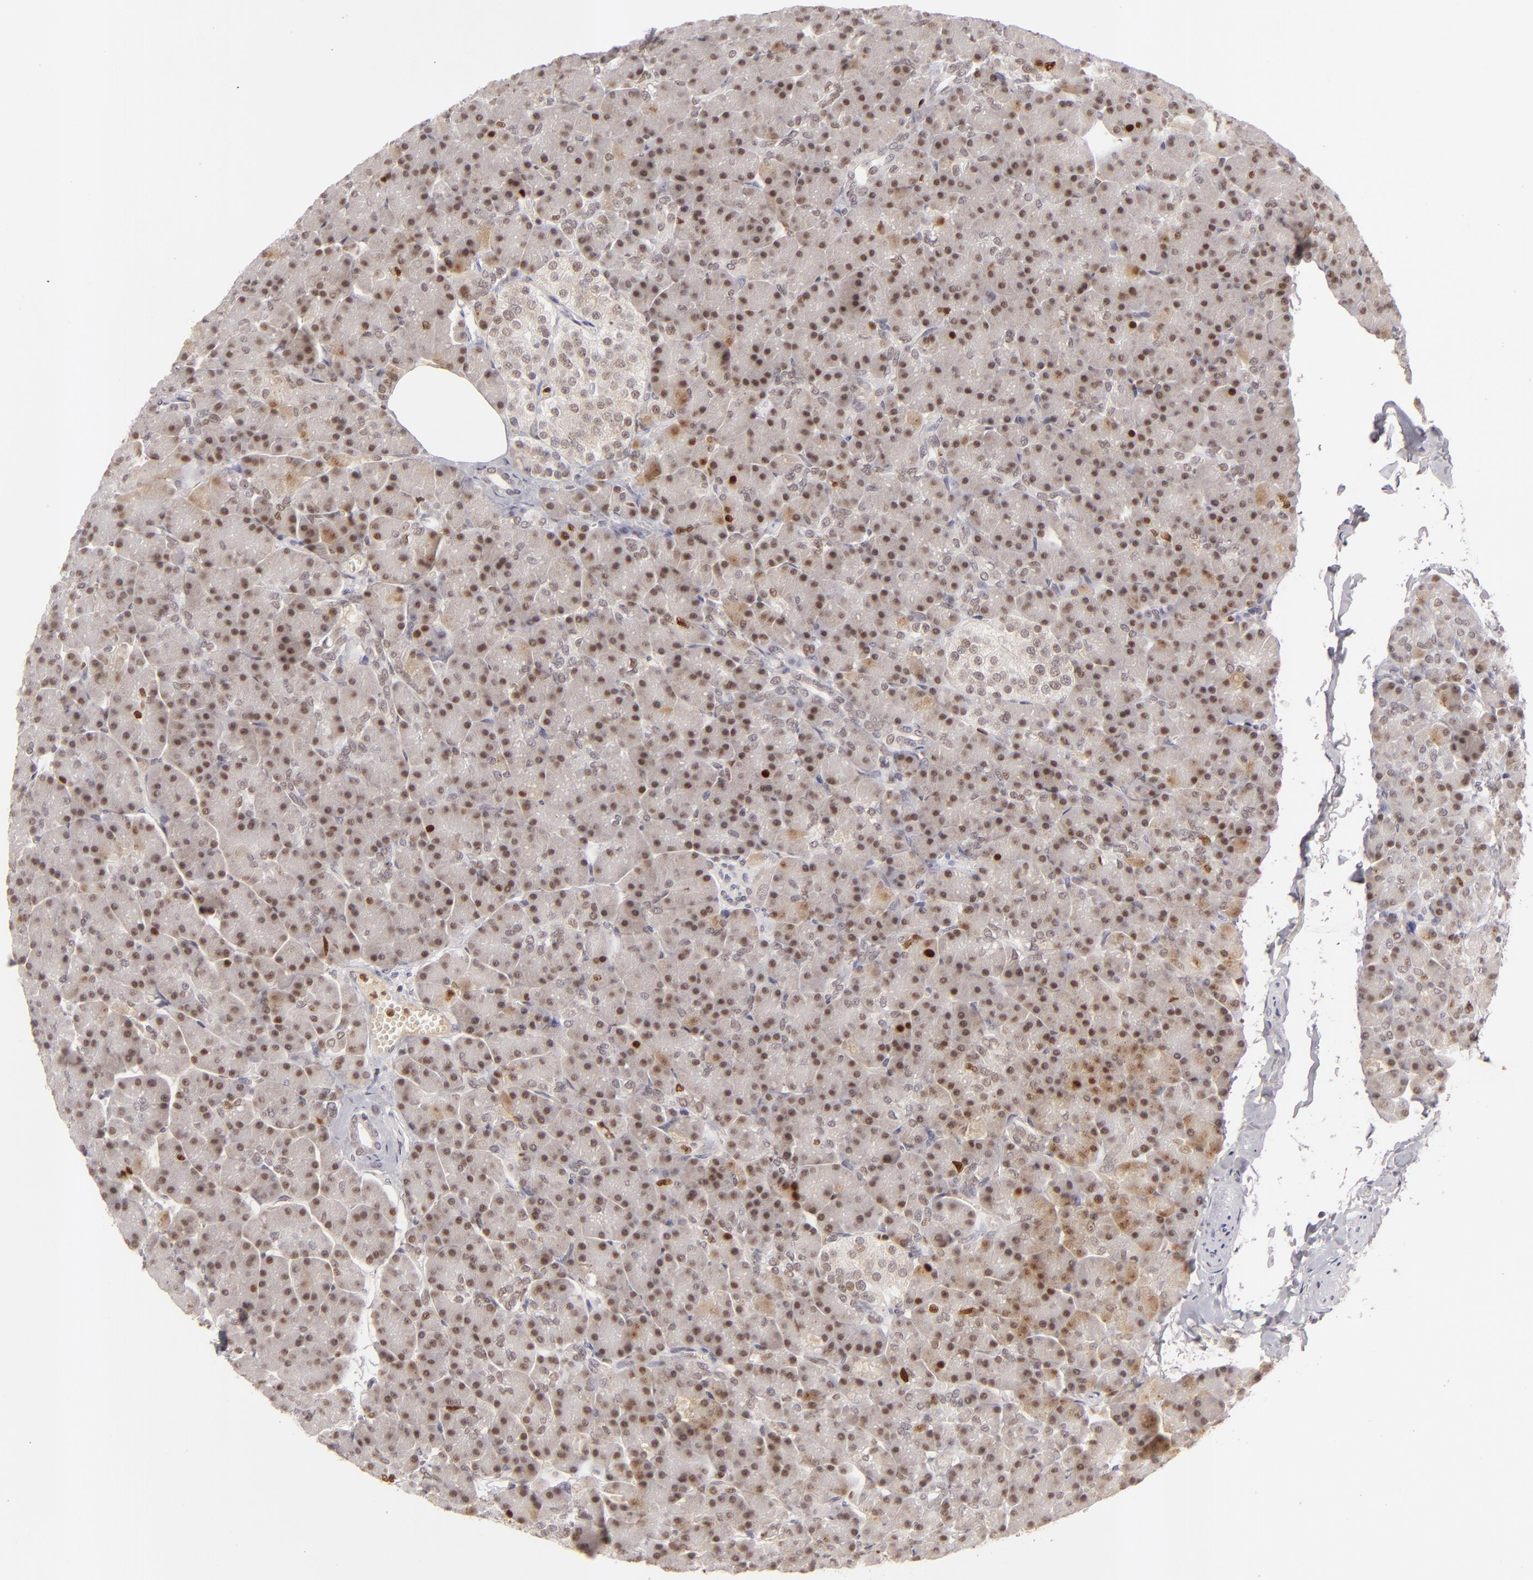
{"staining": {"intensity": "moderate", "quantity": ">75%", "location": "nuclear"}, "tissue": "pancreas", "cell_type": "Exocrine glandular cells", "image_type": "normal", "snomed": [{"axis": "morphology", "description": "Normal tissue, NOS"}, {"axis": "topography", "description": "Pancreas"}], "caption": "A photomicrograph showing moderate nuclear expression in approximately >75% of exocrine glandular cells in unremarkable pancreas, as visualized by brown immunohistochemical staining.", "gene": "FEN1", "patient": {"sex": "female", "age": 43}}